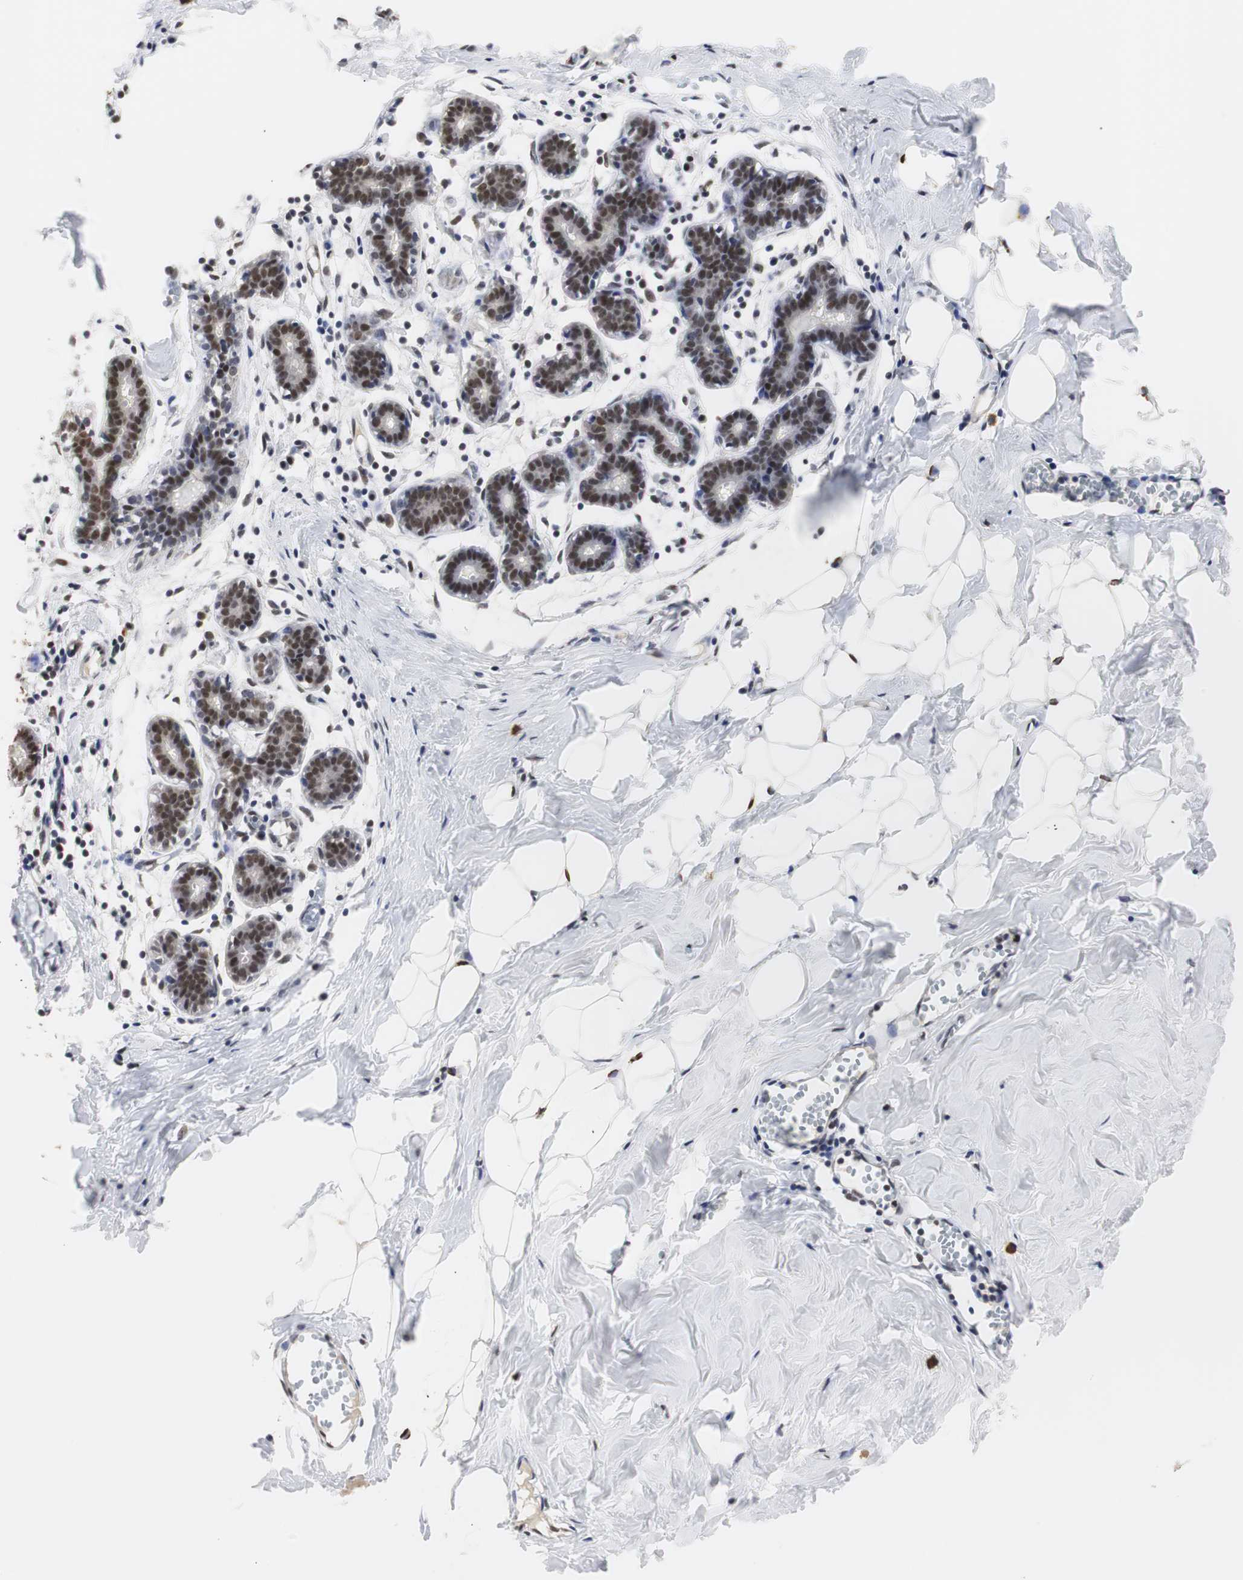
{"staining": {"intensity": "moderate", "quantity": "25%-75%", "location": "cytoplasmic/membranous,nuclear"}, "tissue": "breast", "cell_type": "Adipocytes", "image_type": "normal", "snomed": [{"axis": "morphology", "description": "Normal tissue, NOS"}, {"axis": "topography", "description": "Breast"}], "caption": "Protein expression analysis of benign breast demonstrates moderate cytoplasmic/membranous,nuclear expression in approximately 25%-75% of adipocytes.", "gene": "ZFC3H1", "patient": {"sex": "female", "age": 27}}